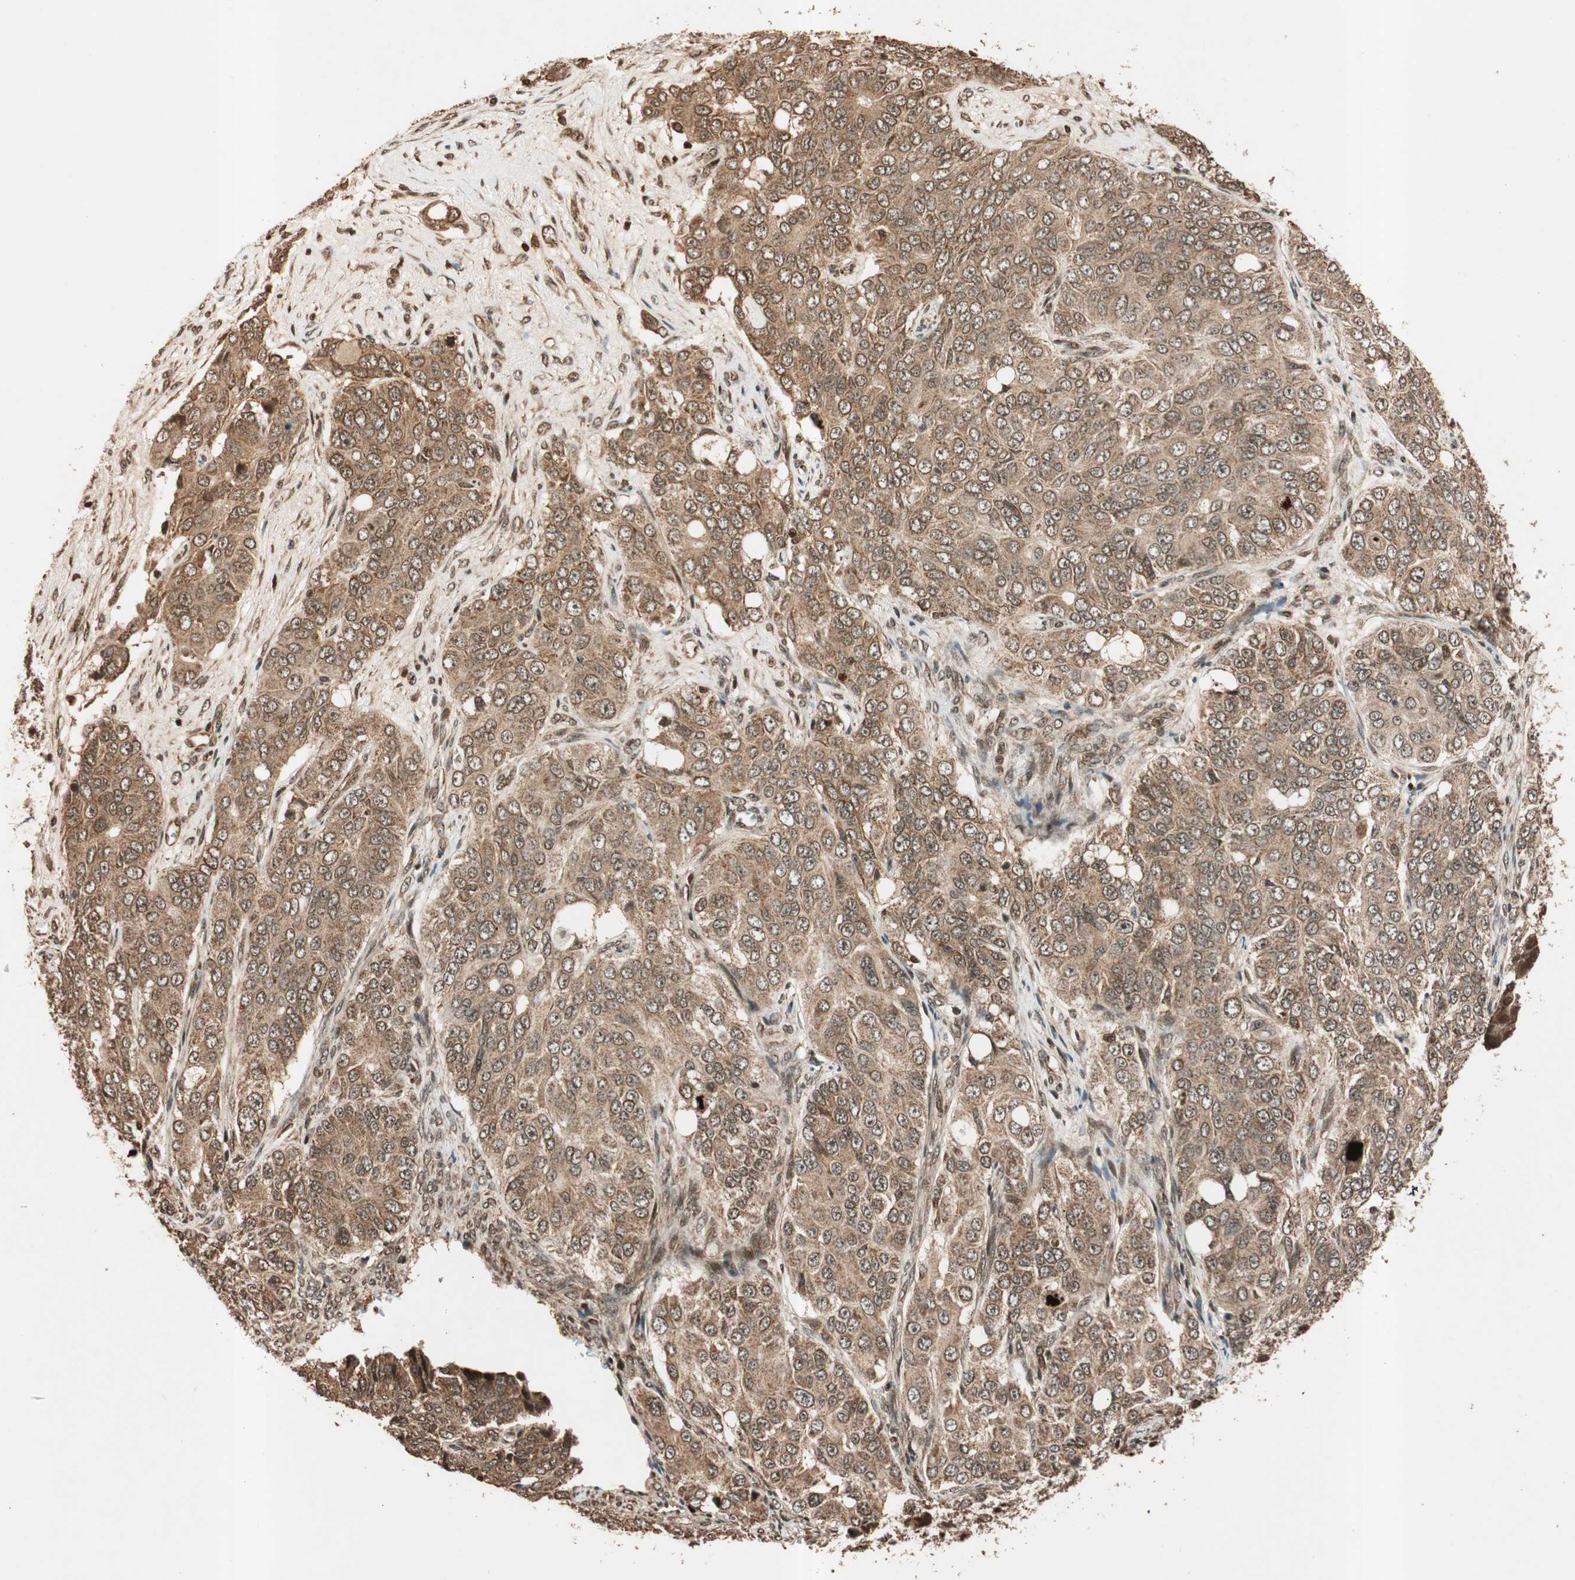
{"staining": {"intensity": "moderate", "quantity": ">75%", "location": "cytoplasmic/membranous"}, "tissue": "ovarian cancer", "cell_type": "Tumor cells", "image_type": "cancer", "snomed": [{"axis": "morphology", "description": "Carcinoma, endometroid"}, {"axis": "topography", "description": "Ovary"}], "caption": "Moderate cytoplasmic/membranous protein staining is seen in about >75% of tumor cells in ovarian cancer (endometroid carcinoma). The staining was performed using DAB, with brown indicating positive protein expression. Nuclei are stained blue with hematoxylin.", "gene": "ALKBH5", "patient": {"sex": "female", "age": 51}}